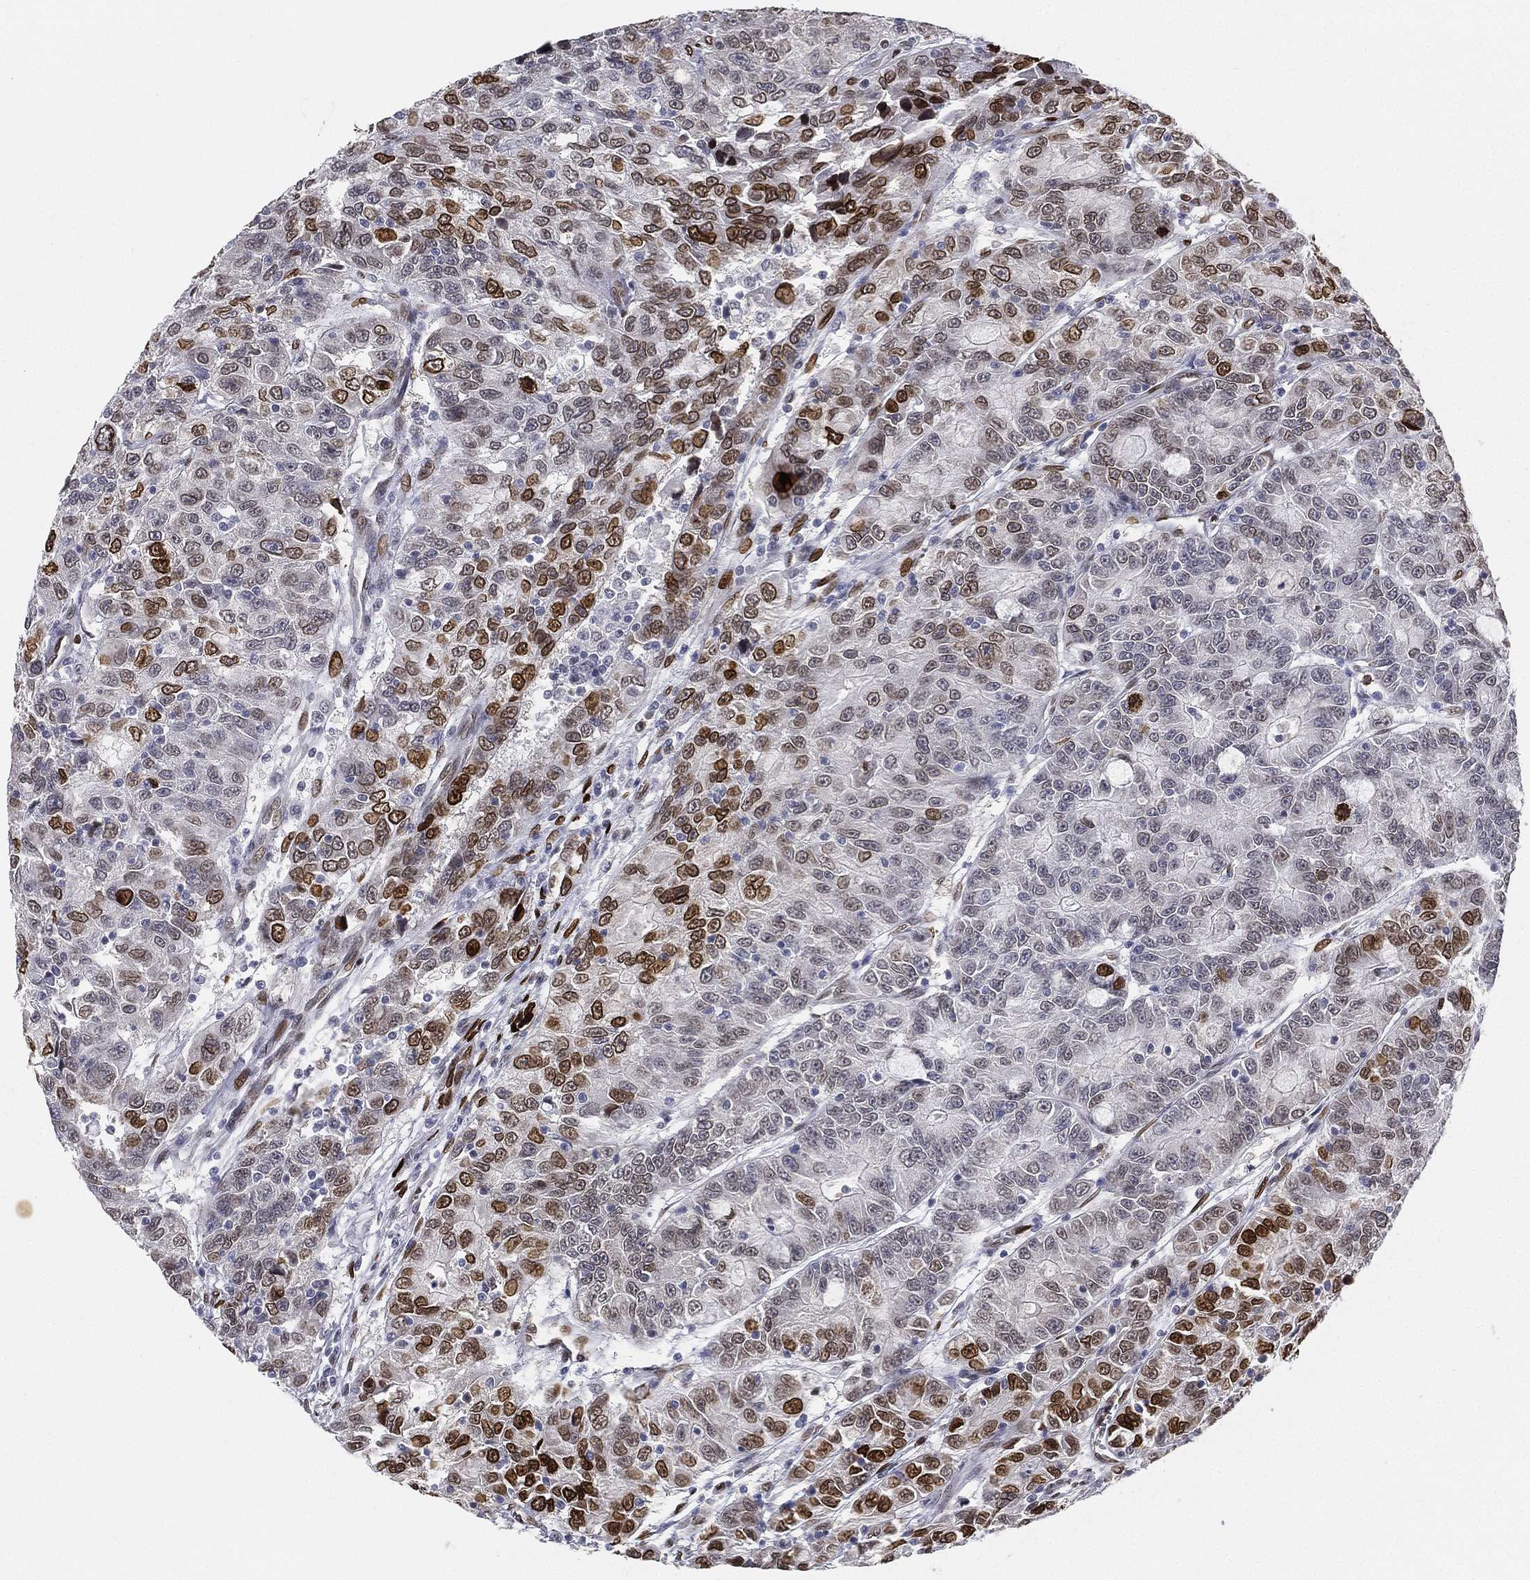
{"staining": {"intensity": "strong", "quantity": "<25%", "location": "nuclear"}, "tissue": "urothelial cancer", "cell_type": "Tumor cells", "image_type": "cancer", "snomed": [{"axis": "morphology", "description": "Urothelial carcinoma, NOS"}, {"axis": "morphology", "description": "Urothelial carcinoma, High grade"}, {"axis": "topography", "description": "Urinary bladder"}], "caption": "This is a photomicrograph of immunohistochemistry staining of urothelial cancer, which shows strong positivity in the nuclear of tumor cells.", "gene": "LMNB1", "patient": {"sex": "female", "age": 73}}